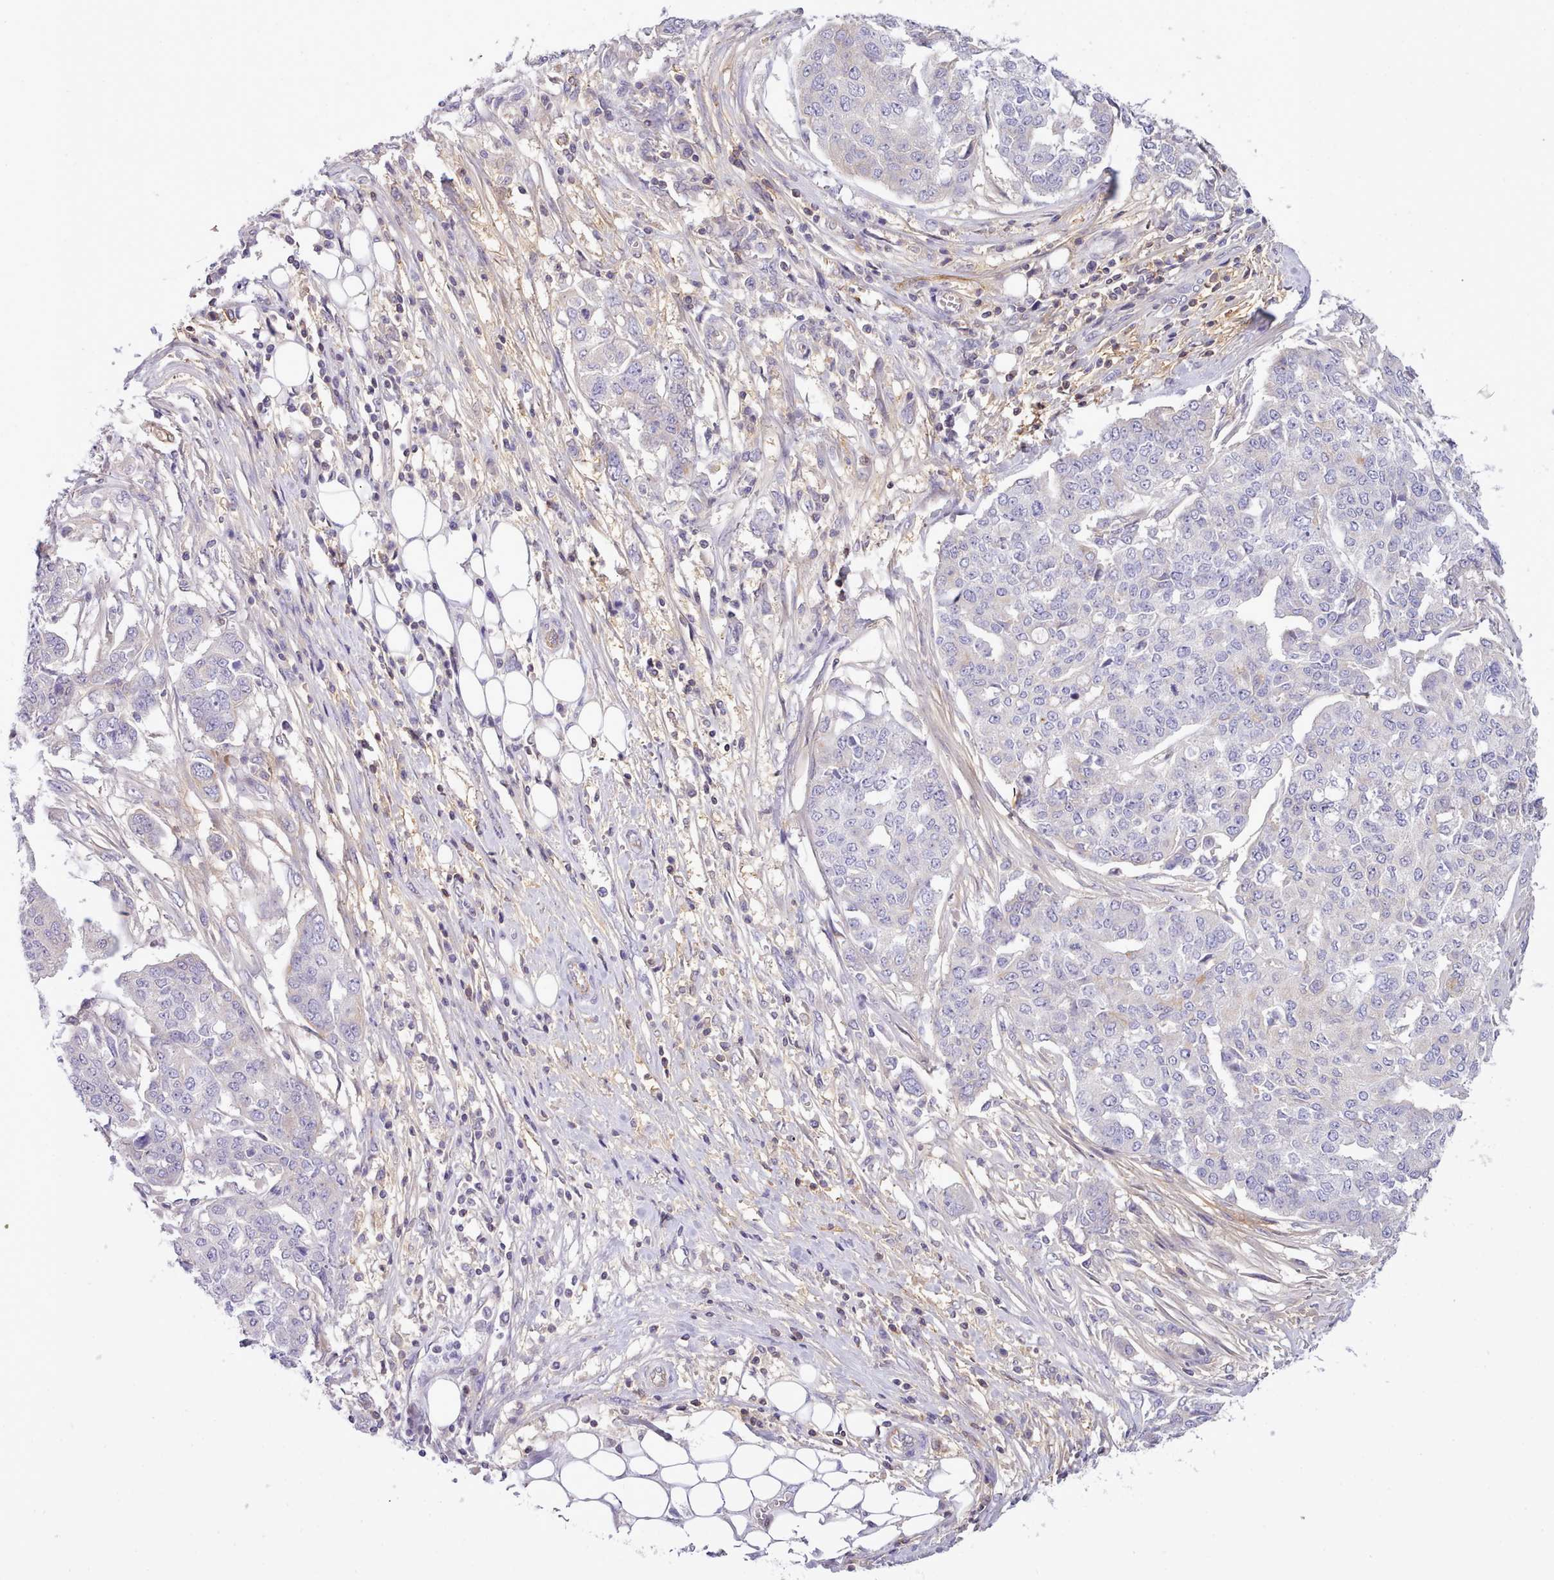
{"staining": {"intensity": "negative", "quantity": "none", "location": "none"}, "tissue": "ovarian cancer", "cell_type": "Tumor cells", "image_type": "cancer", "snomed": [{"axis": "morphology", "description": "Cystadenocarcinoma, serous, NOS"}, {"axis": "topography", "description": "Soft tissue"}, {"axis": "topography", "description": "Ovary"}], "caption": "DAB immunohistochemical staining of ovarian serous cystadenocarcinoma shows no significant staining in tumor cells. Nuclei are stained in blue.", "gene": "CYP2A13", "patient": {"sex": "female", "age": 57}}